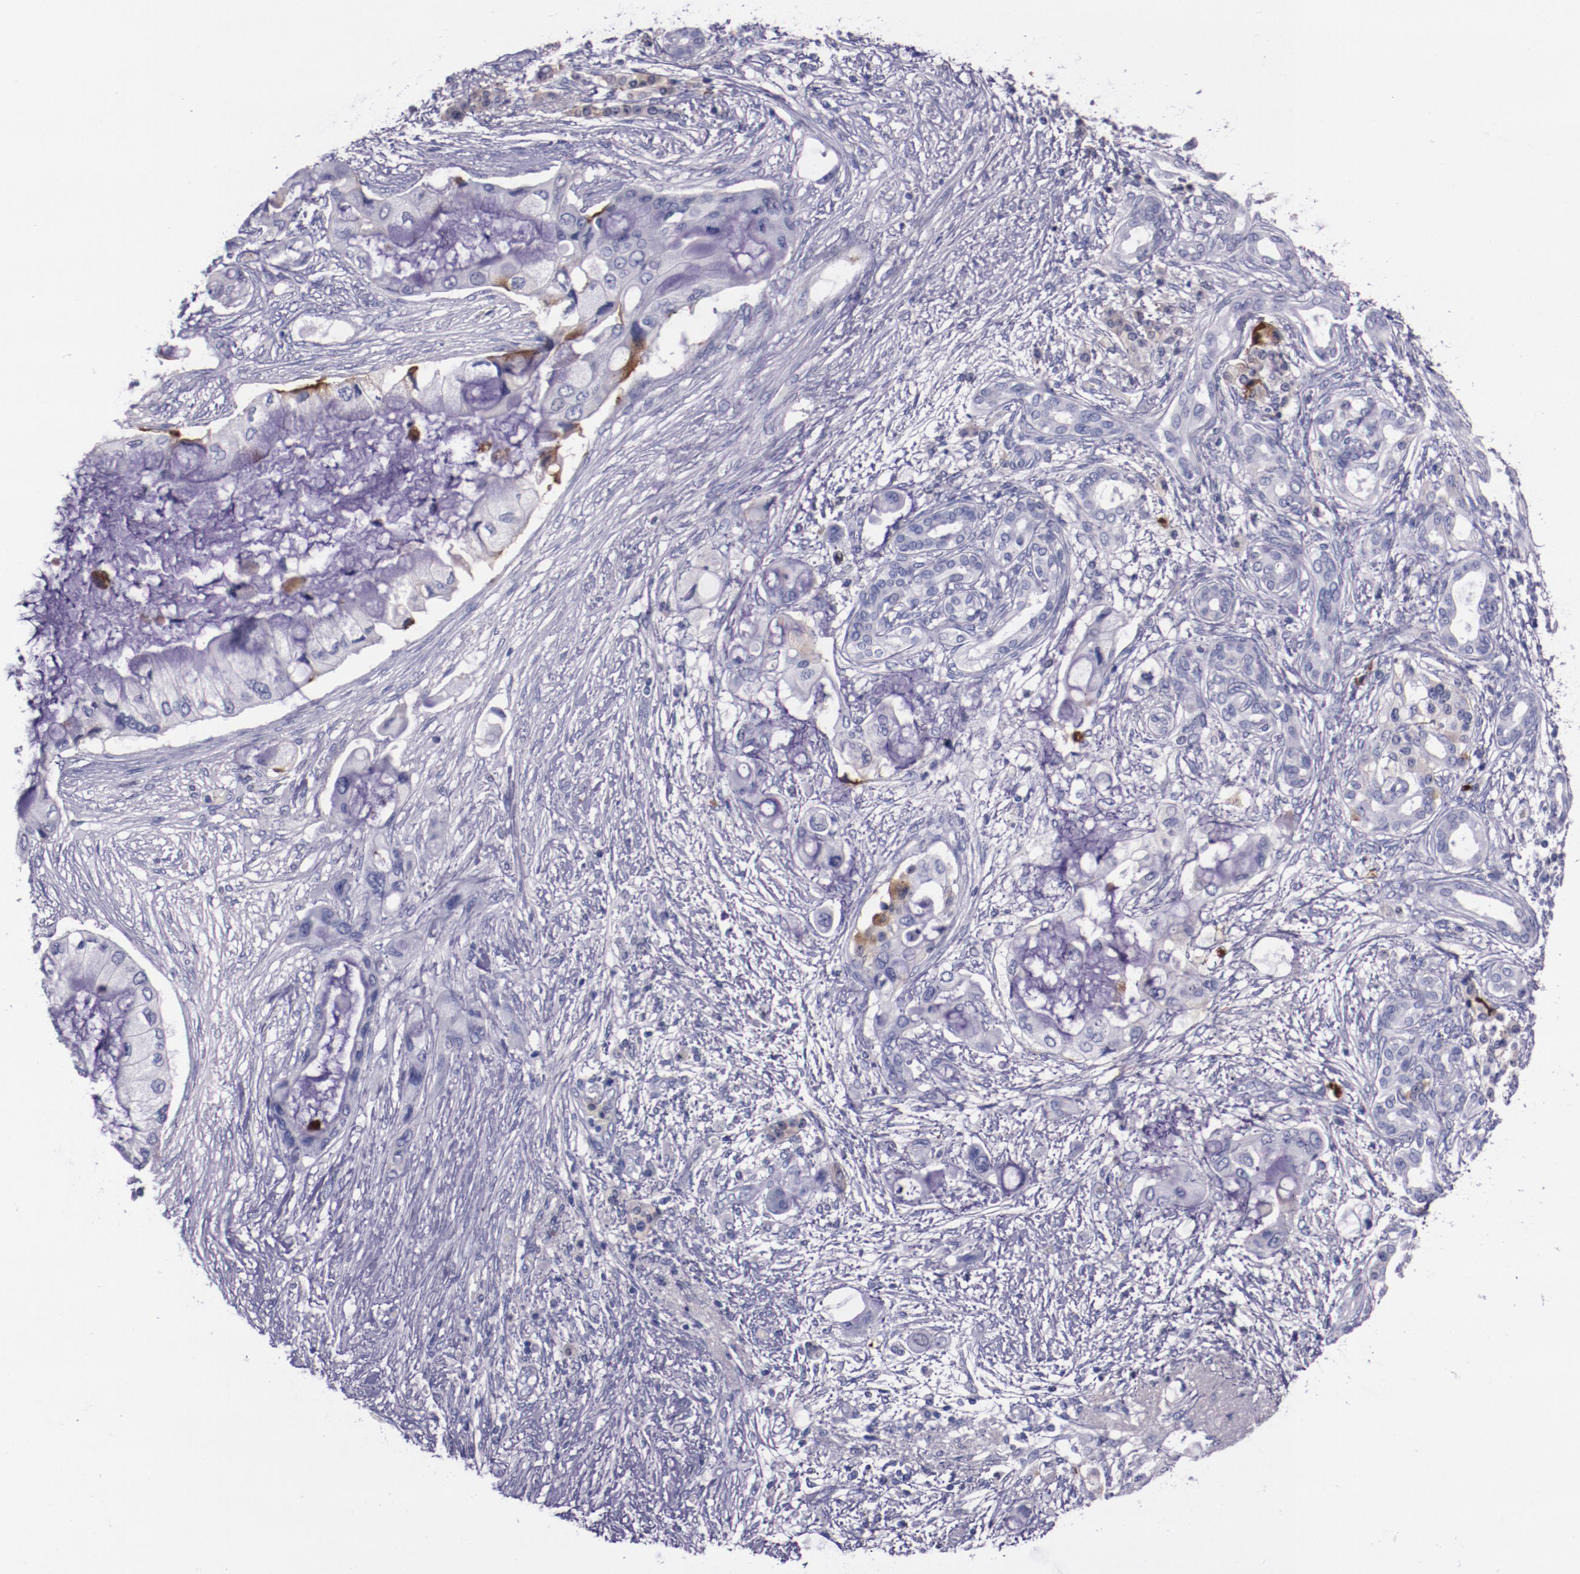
{"staining": {"intensity": "moderate", "quantity": "<25%", "location": "cytoplasmic/membranous"}, "tissue": "pancreatic cancer", "cell_type": "Tumor cells", "image_type": "cancer", "snomed": [{"axis": "morphology", "description": "Adenocarcinoma, NOS"}, {"axis": "topography", "description": "Pancreas"}], "caption": "Immunohistochemical staining of human pancreatic cancer (adenocarcinoma) displays low levels of moderate cytoplasmic/membranous protein staining in approximately <25% of tumor cells.", "gene": "APOH", "patient": {"sex": "female", "age": 59}}